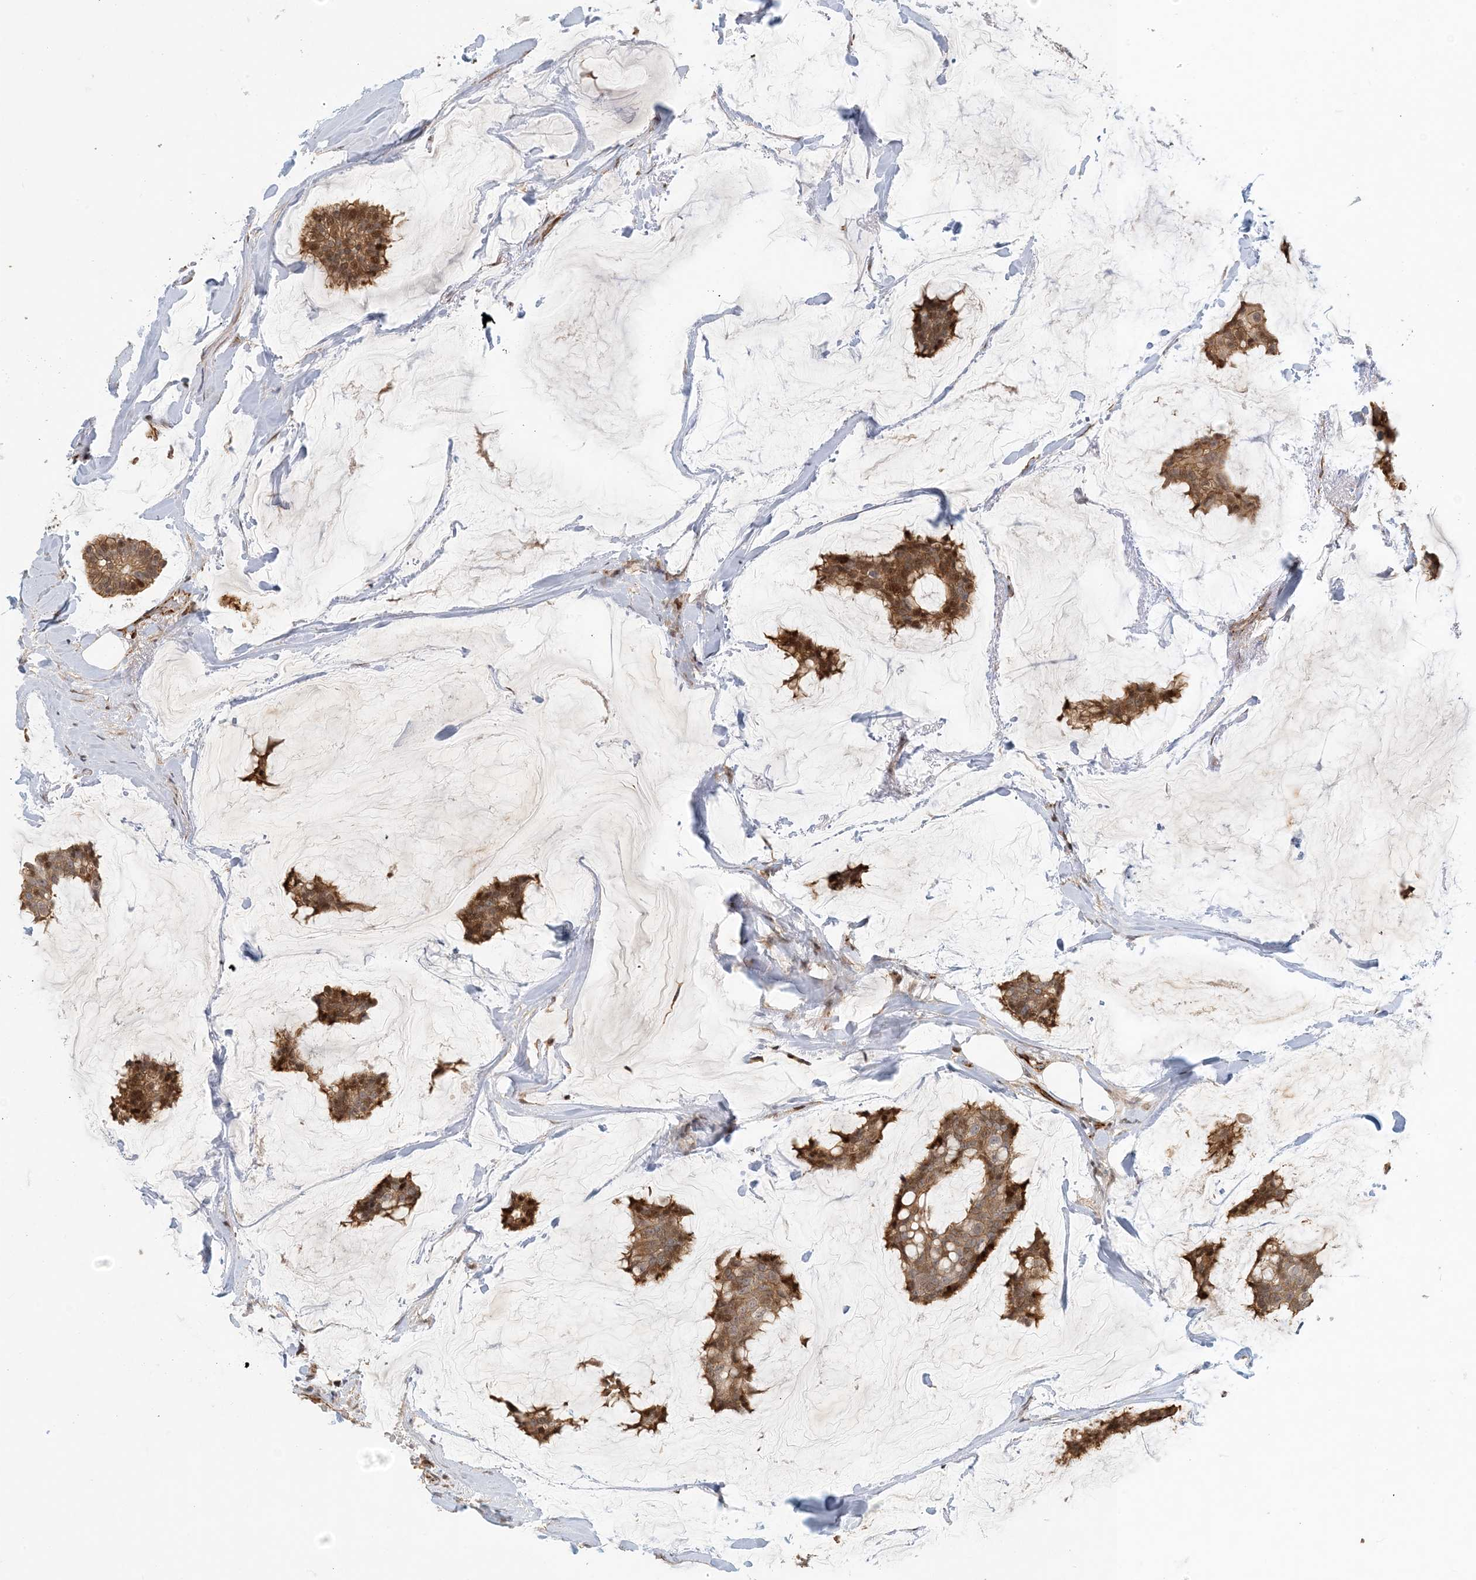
{"staining": {"intensity": "moderate", "quantity": ">75%", "location": "cytoplasmic/membranous"}, "tissue": "breast cancer", "cell_type": "Tumor cells", "image_type": "cancer", "snomed": [{"axis": "morphology", "description": "Duct carcinoma"}, {"axis": "topography", "description": "Breast"}], "caption": "Protein positivity by immunohistochemistry (IHC) shows moderate cytoplasmic/membranous positivity in about >75% of tumor cells in breast intraductal carcinoma.", "gene": "MAPKBP1", "patient": {"sex": "female", "age": 93}}